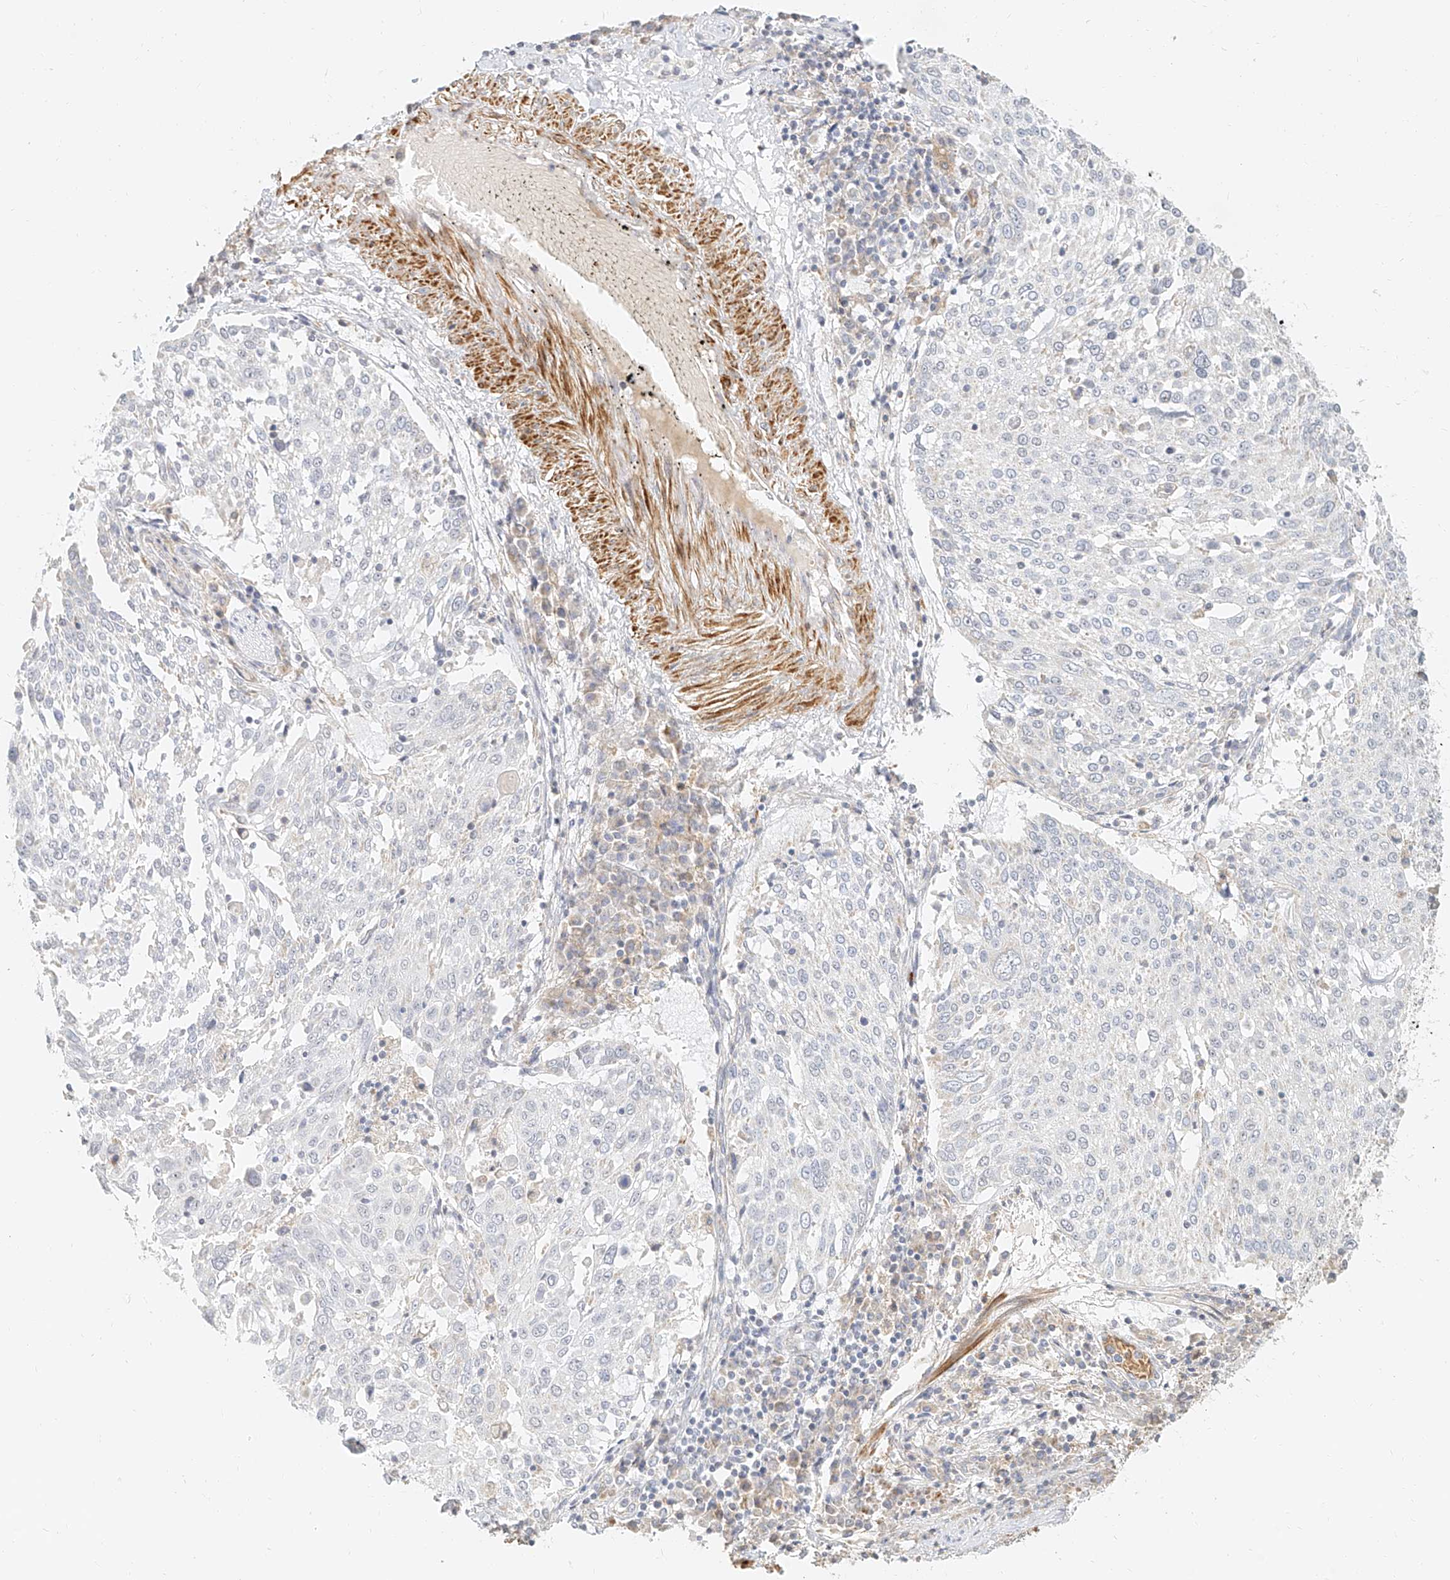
{"staining": {"intensity": "negative", "quantity": "none", "location": "none"}, "tissue": "lung cancer", "cell_type": "Tumor cells", "image_type": "cancer", "snomed": [{"axis": "morphology", "description": "Squamous cell carcinoma, NOS"}, {"axis": "topography", "description": "Lung"}], "caption": "IHC histopathology image of neoplastic tissue: human lung cancer stained with DAB (3,3'-diaminobenzidine) exhibits no significant protein staining in tumor cells.", "gene": "CXorf58", "patient": {"sex": "male", "age": 65}}